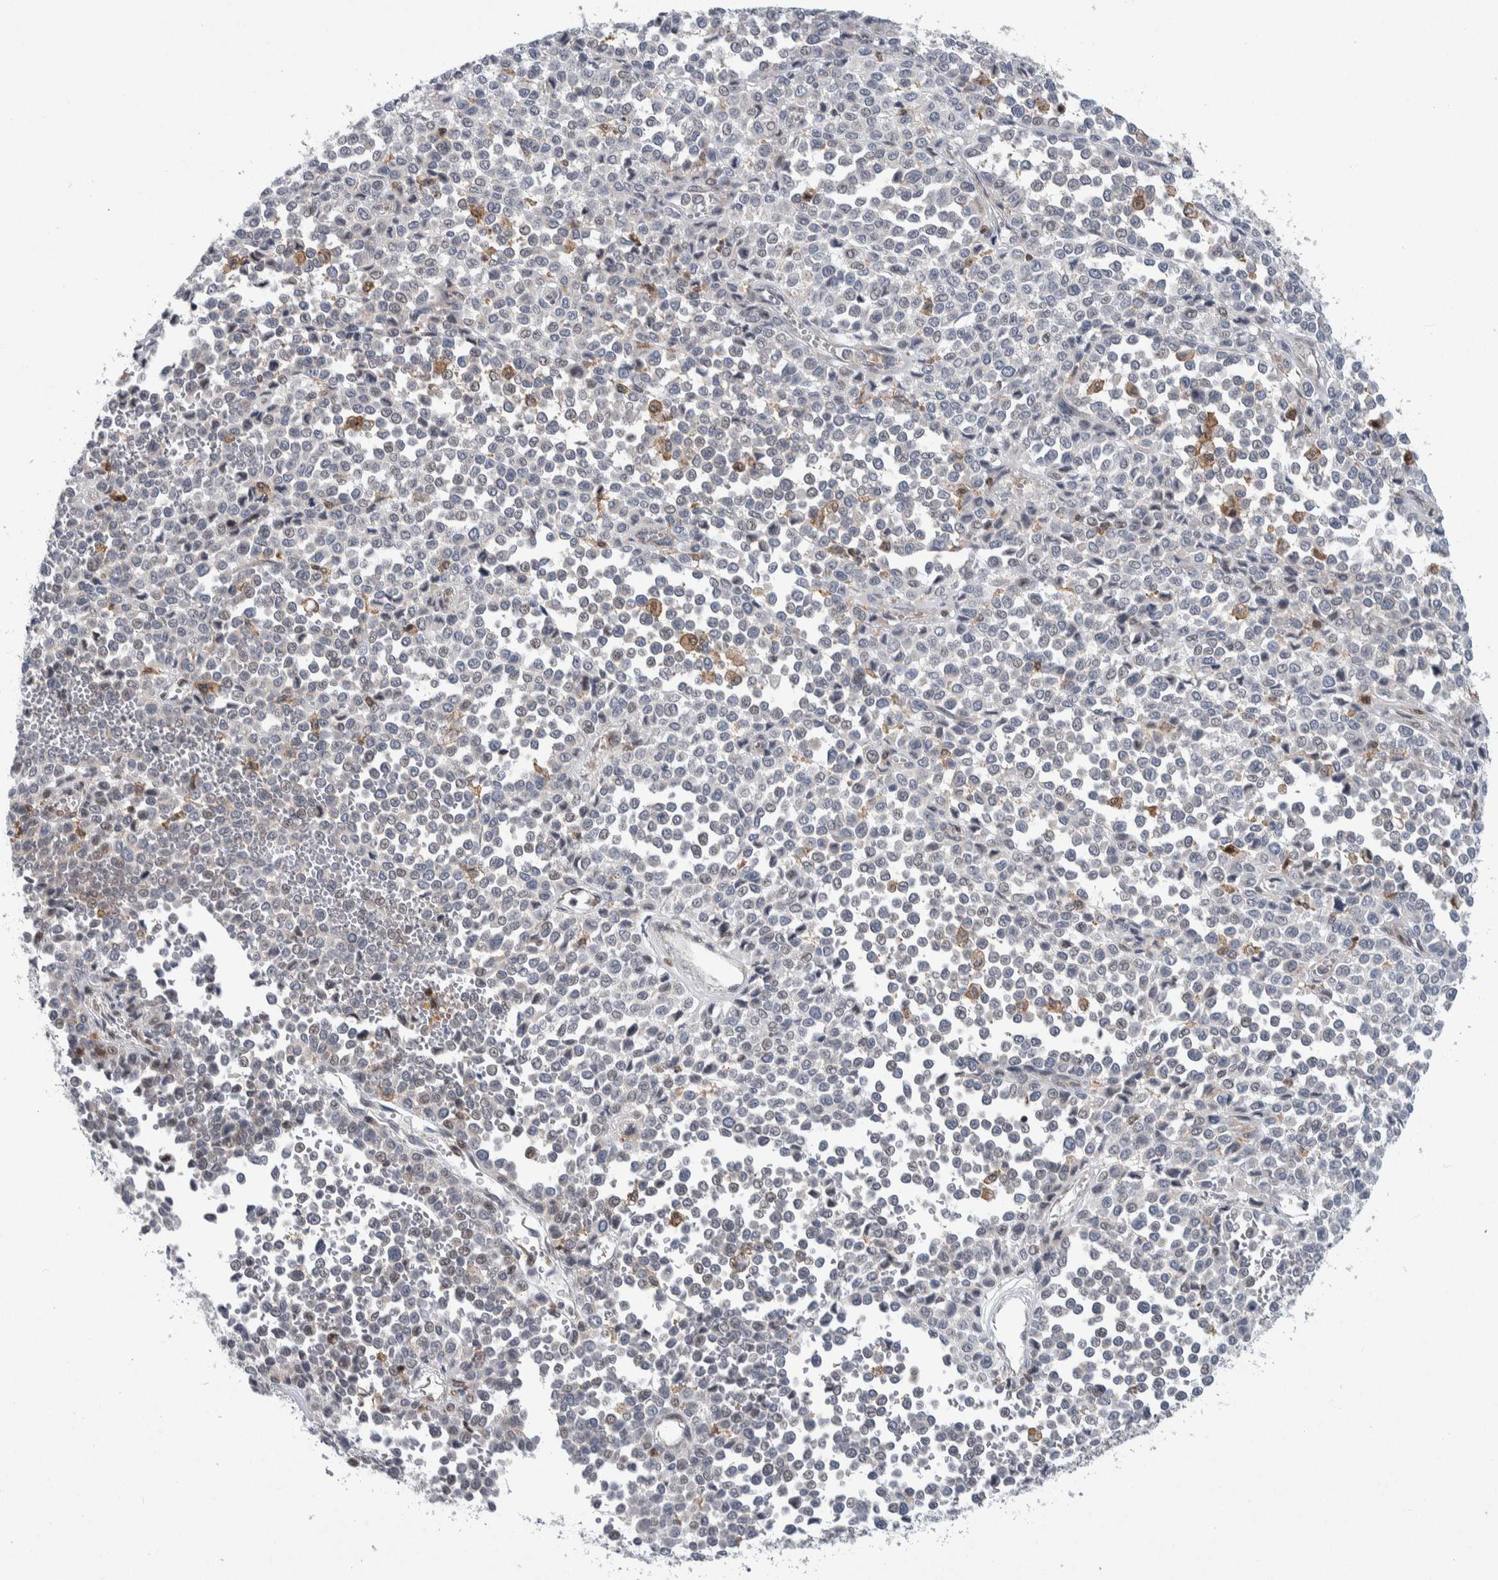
{"staining": {"intensity": "negative", "quantity": "none", "location": "none"}, "tissue": "melanoma", "cell_type": "Tumor cells", "image_type": "cancer", "snomed": [{"axis": "morphology", "description": "Malignant melanoma, Metastatic site"}, {"axis": "topography", "description": "Pancreas"}], "caption": "DAB immunohistochemical staining of melanoma displays no significant staining in tumor cells.", "gene": "PTPA", "patient": {"sex": "female", "age": 30}}